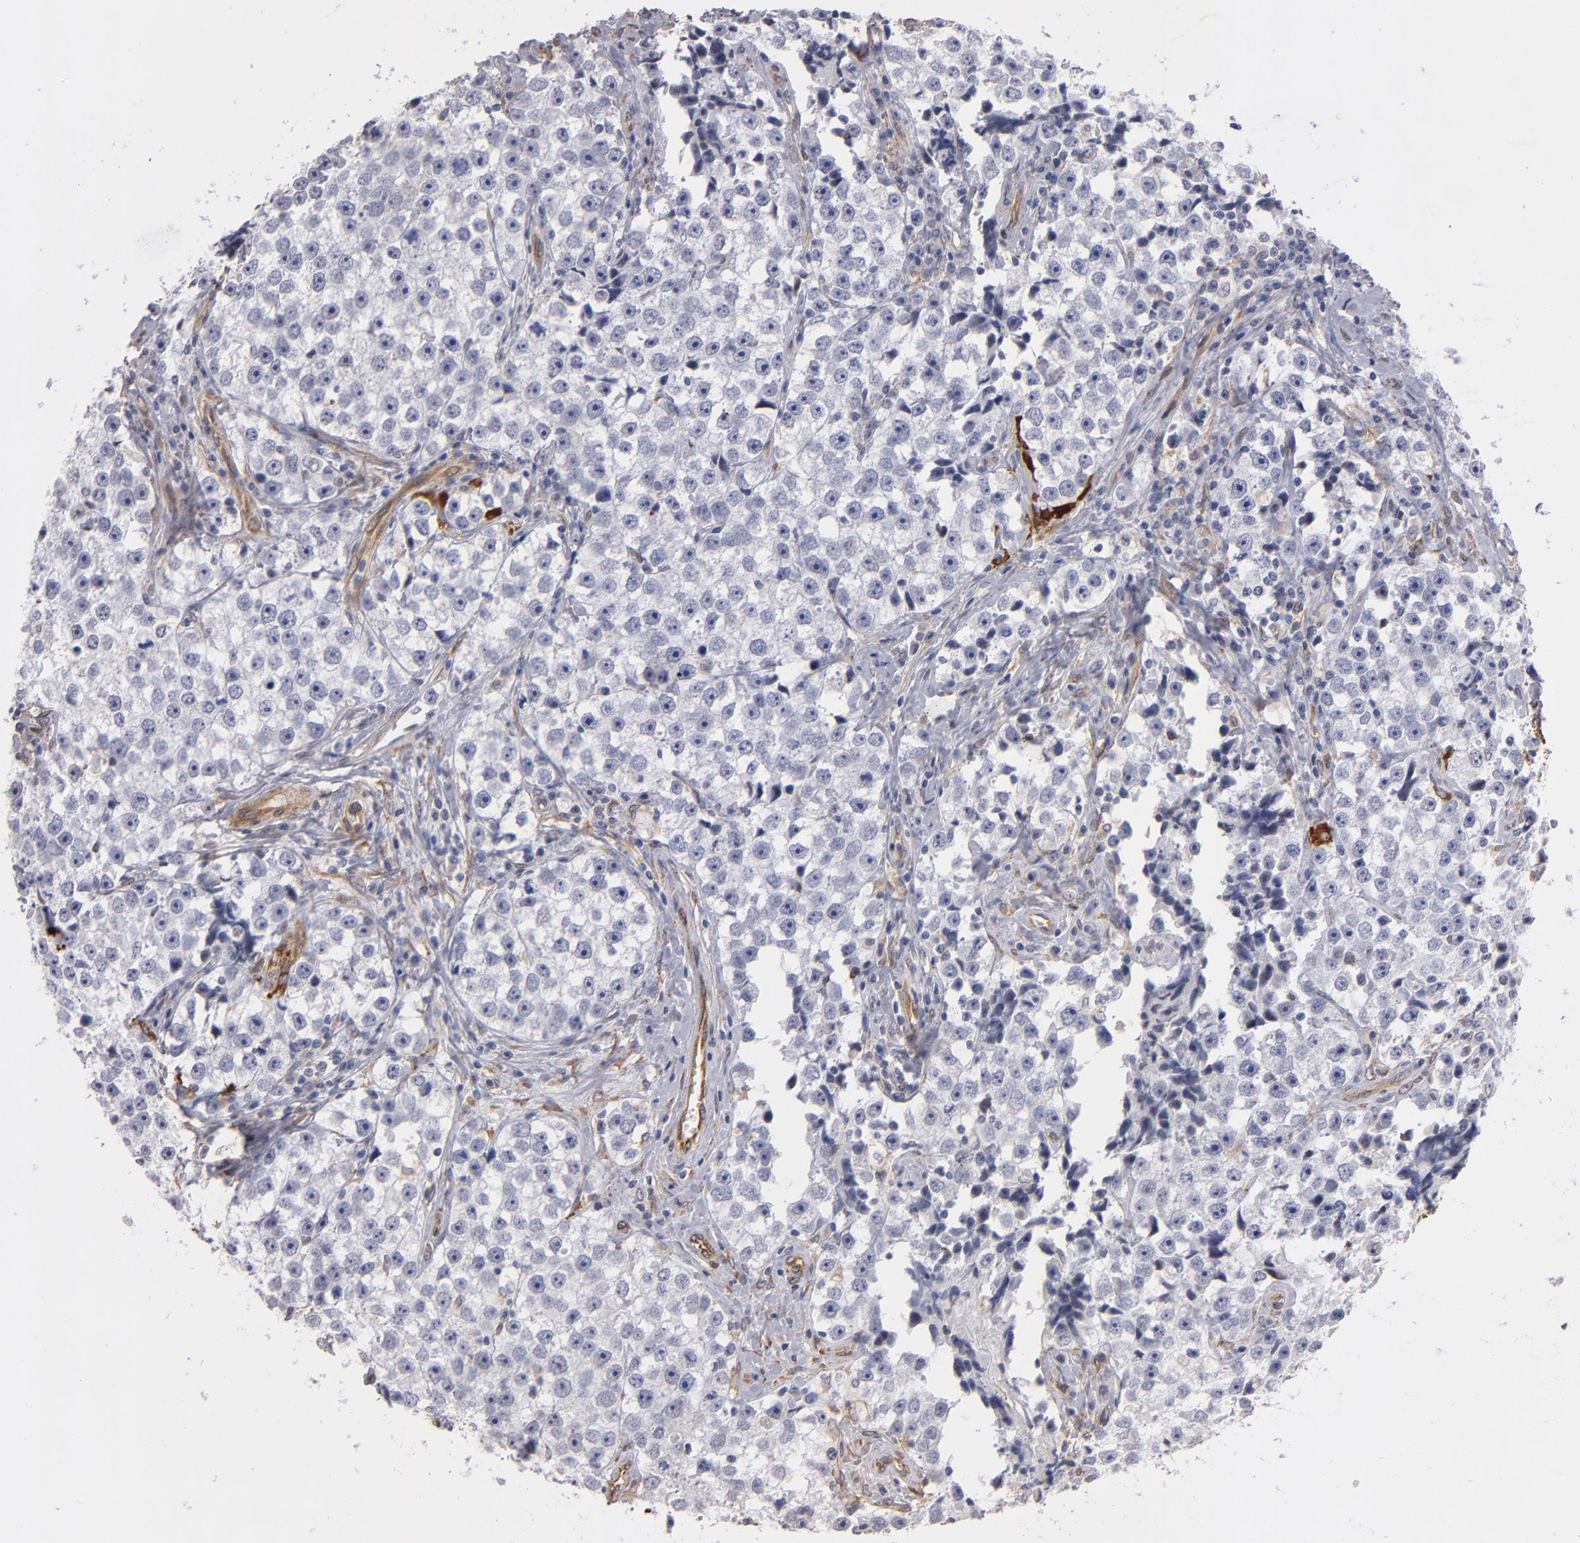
{"staining": {"intensity": "negative", "quantity": "none", "location": "none"}, "tissue": "testis cancer", "cell_type": "Tumor cells", "image_type": "cancer", "snomed": [{"axis": "morphology", "description": "Seminoma, NOS"}, {"axis": "topography", "description": "Testis"}], "caption": "Immunohistochemistry (IHC) of seminoma (testis) exhibits no expression in tumor cells.", "gene": "PGRMC1", "patient": {"sex": "male", "age": 32}}